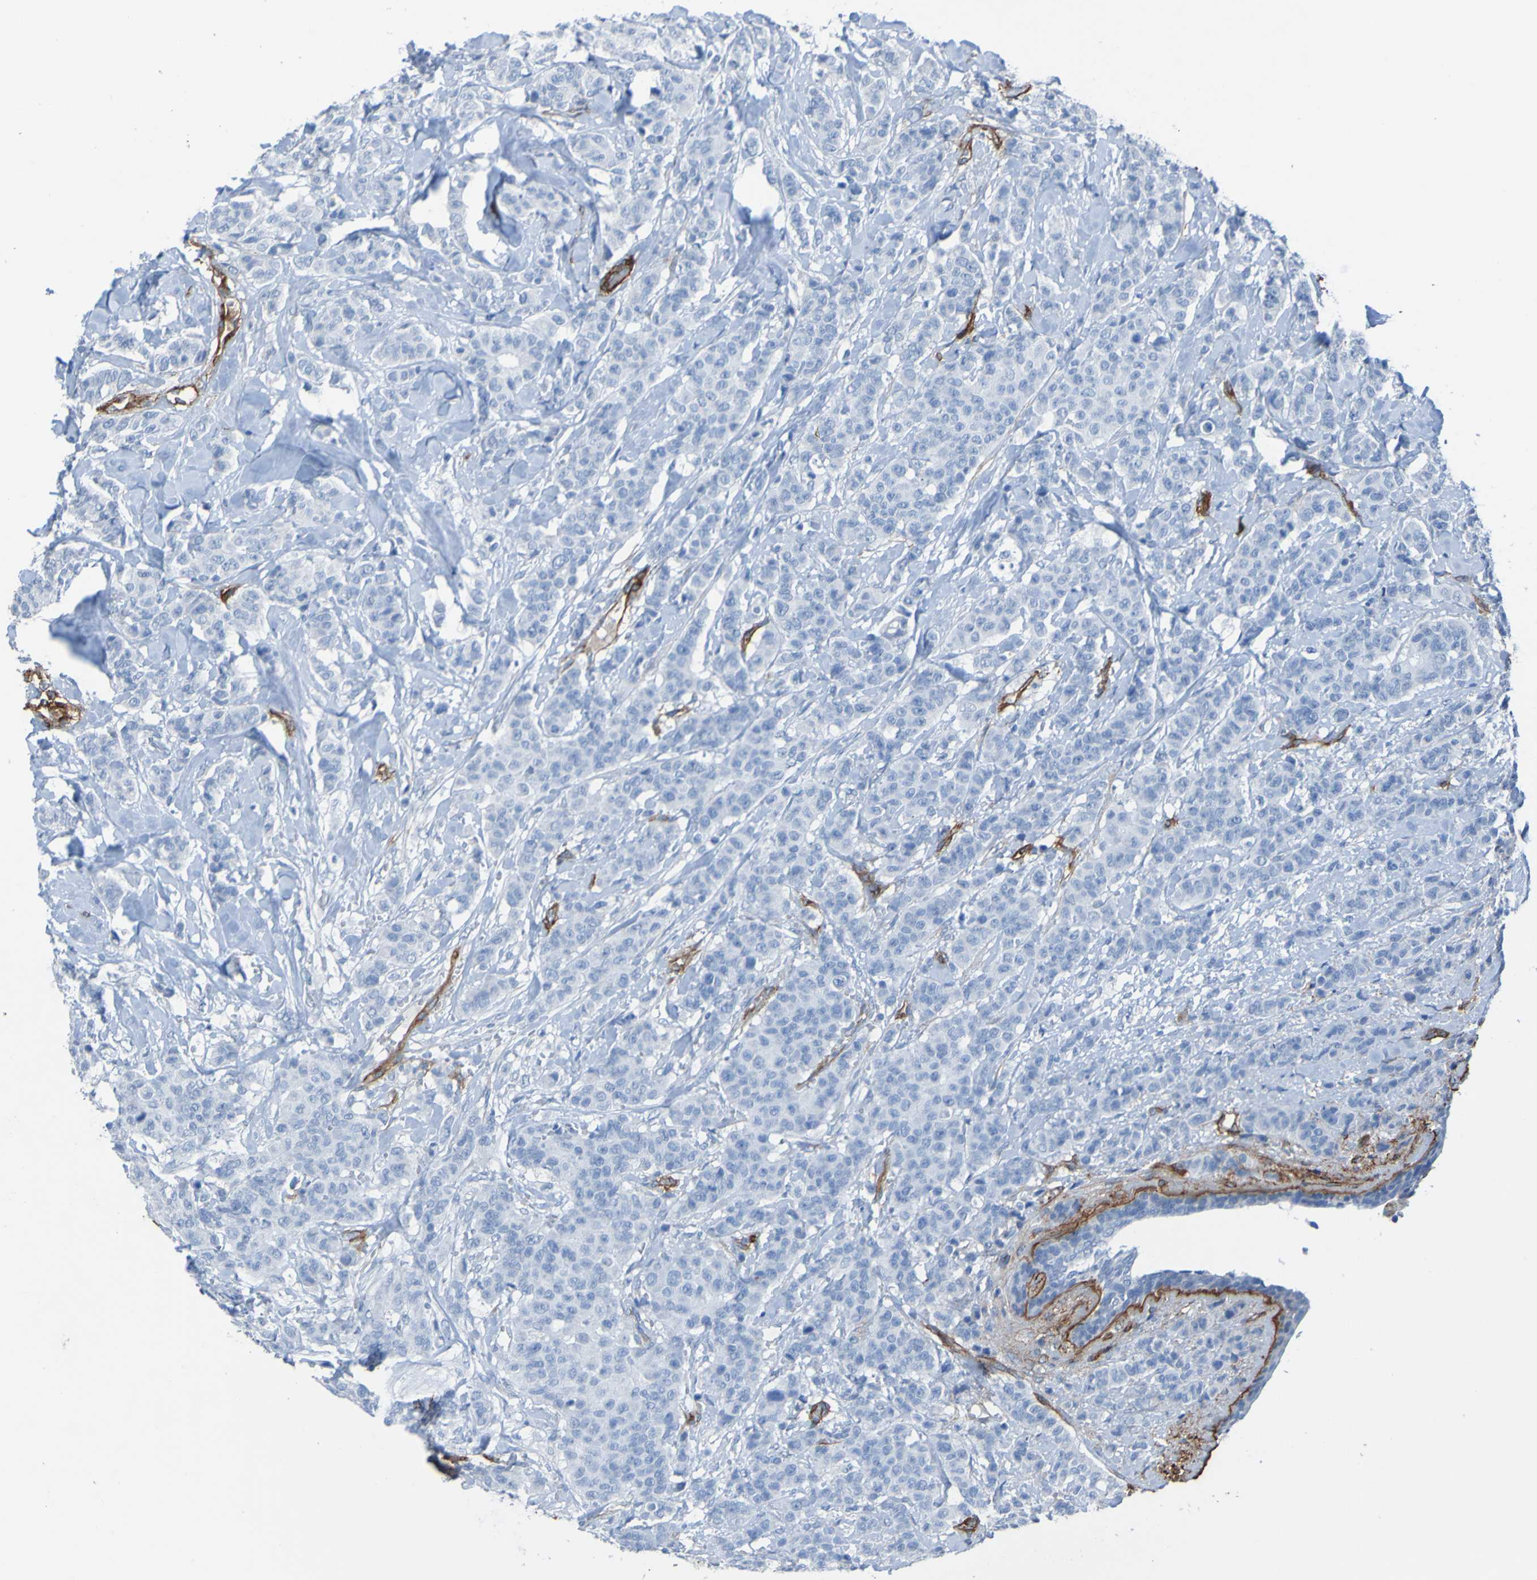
{"staining": {"intensity": "negative", "quantity": "none", "location": "none"}, "tissue": "breast cancer", "cell_type": "Tumor cells", "image_type": "cancer", "snomed": [{"axis": "morphology", "description": "Normal tissue, NOS"}, {"axis": "morphology", "description": "Duct carcinoma"}, {"axis": "topography", "description": "Breast"}], "caption": "Immunohistochemistry (IHC) micrograph of breast cancer stained for a protein (brown), which shows no expression in tumor cells. (IHC, brightfield microscopy, high magnification).", "gene": "COL4A2", "patient": {"sex": "female", "age": 40}}